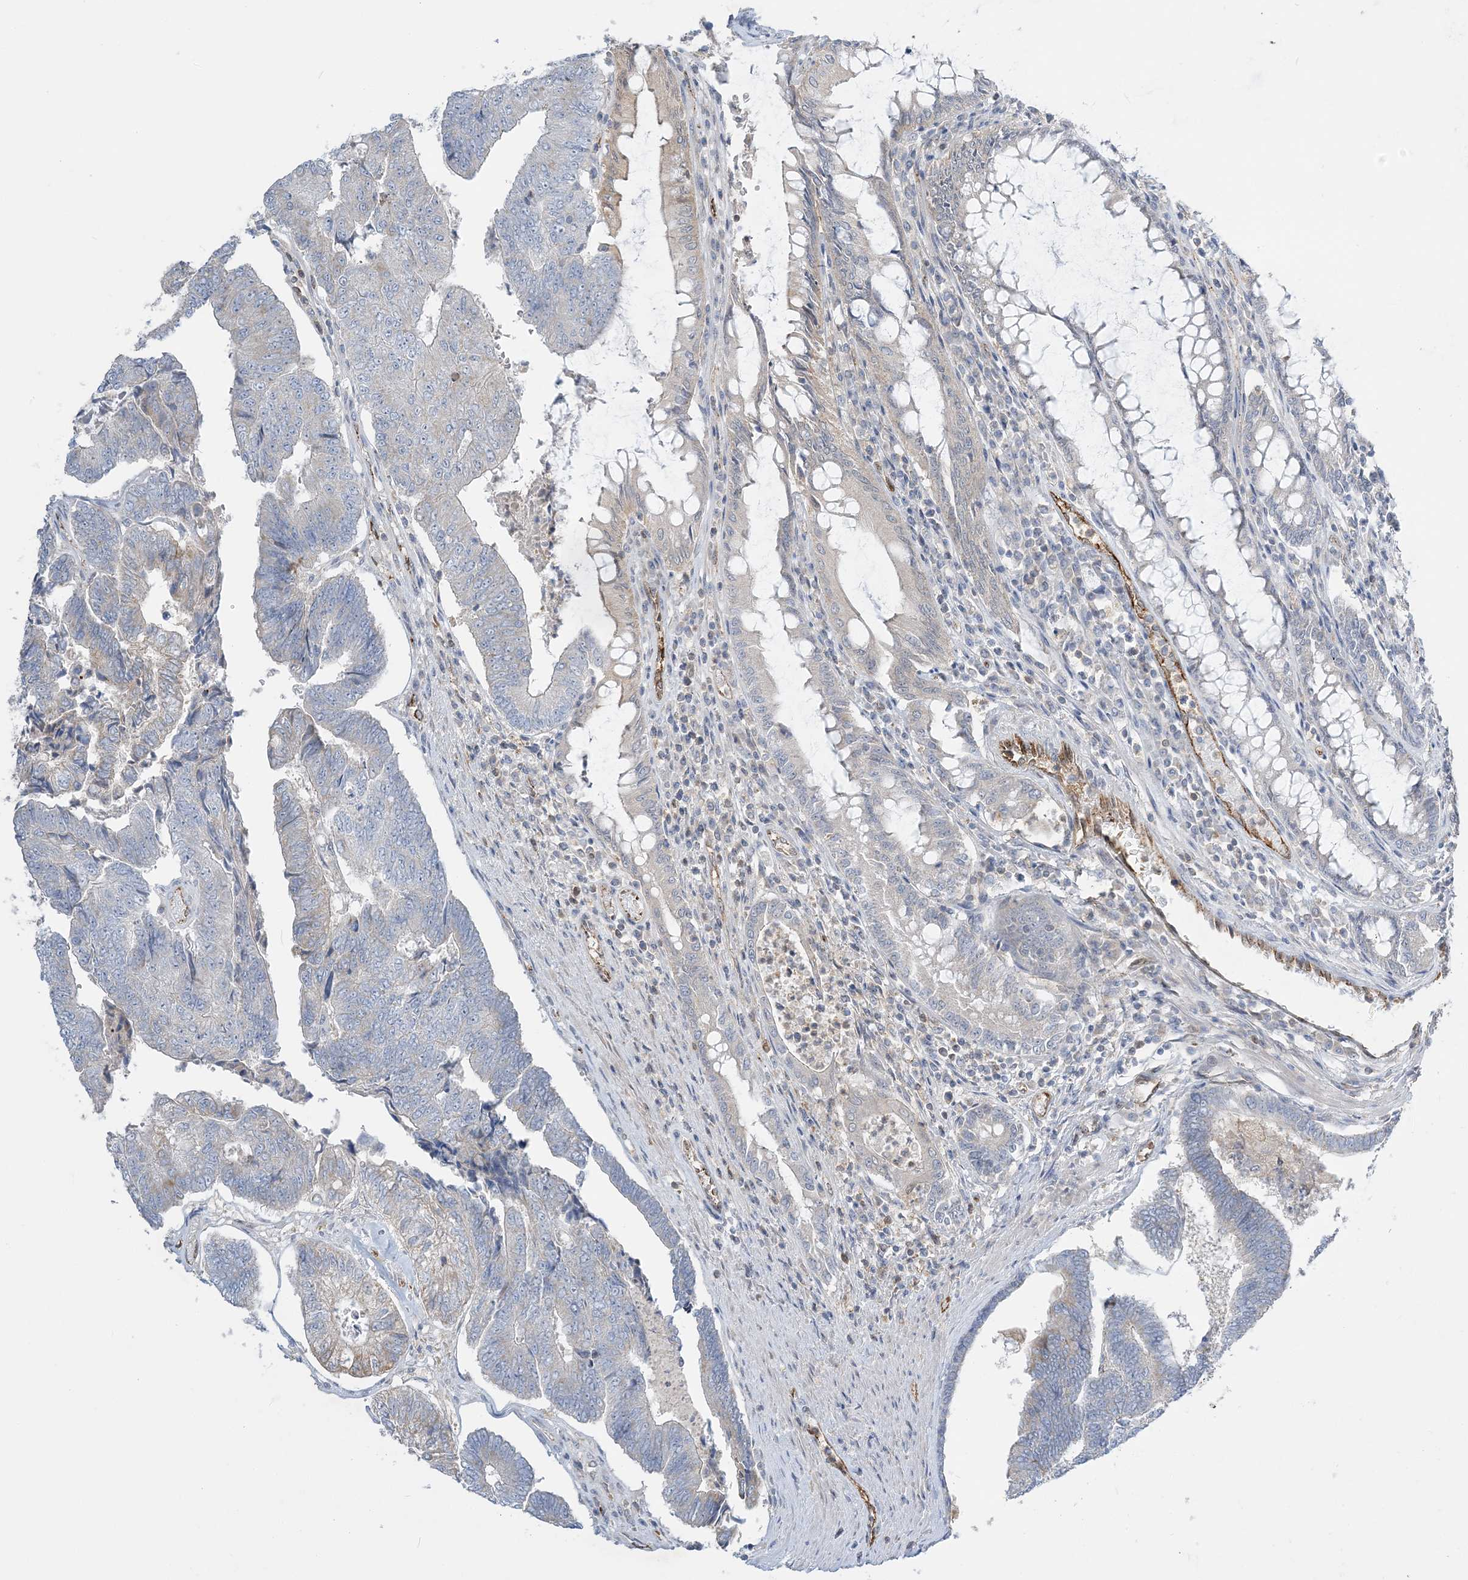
{"staining": {"intensity": "negative", "quantity": "none", "location": "none"}, "tissue": "colorectal cancer", "cell_type": "Tumor cells", "image_type": "cancer", "snomed": [{"axis": "morphology", "description": "Adenocarcinoma, NOS"}, {"axis": "topography", "description": "Colon"}], "caption": "Colorectal cancer was stained to show a protein in brown. There is no significant expression in tumor cells.", "gene": "INPP1", "patient": {"sex": "female", "age": 67}}